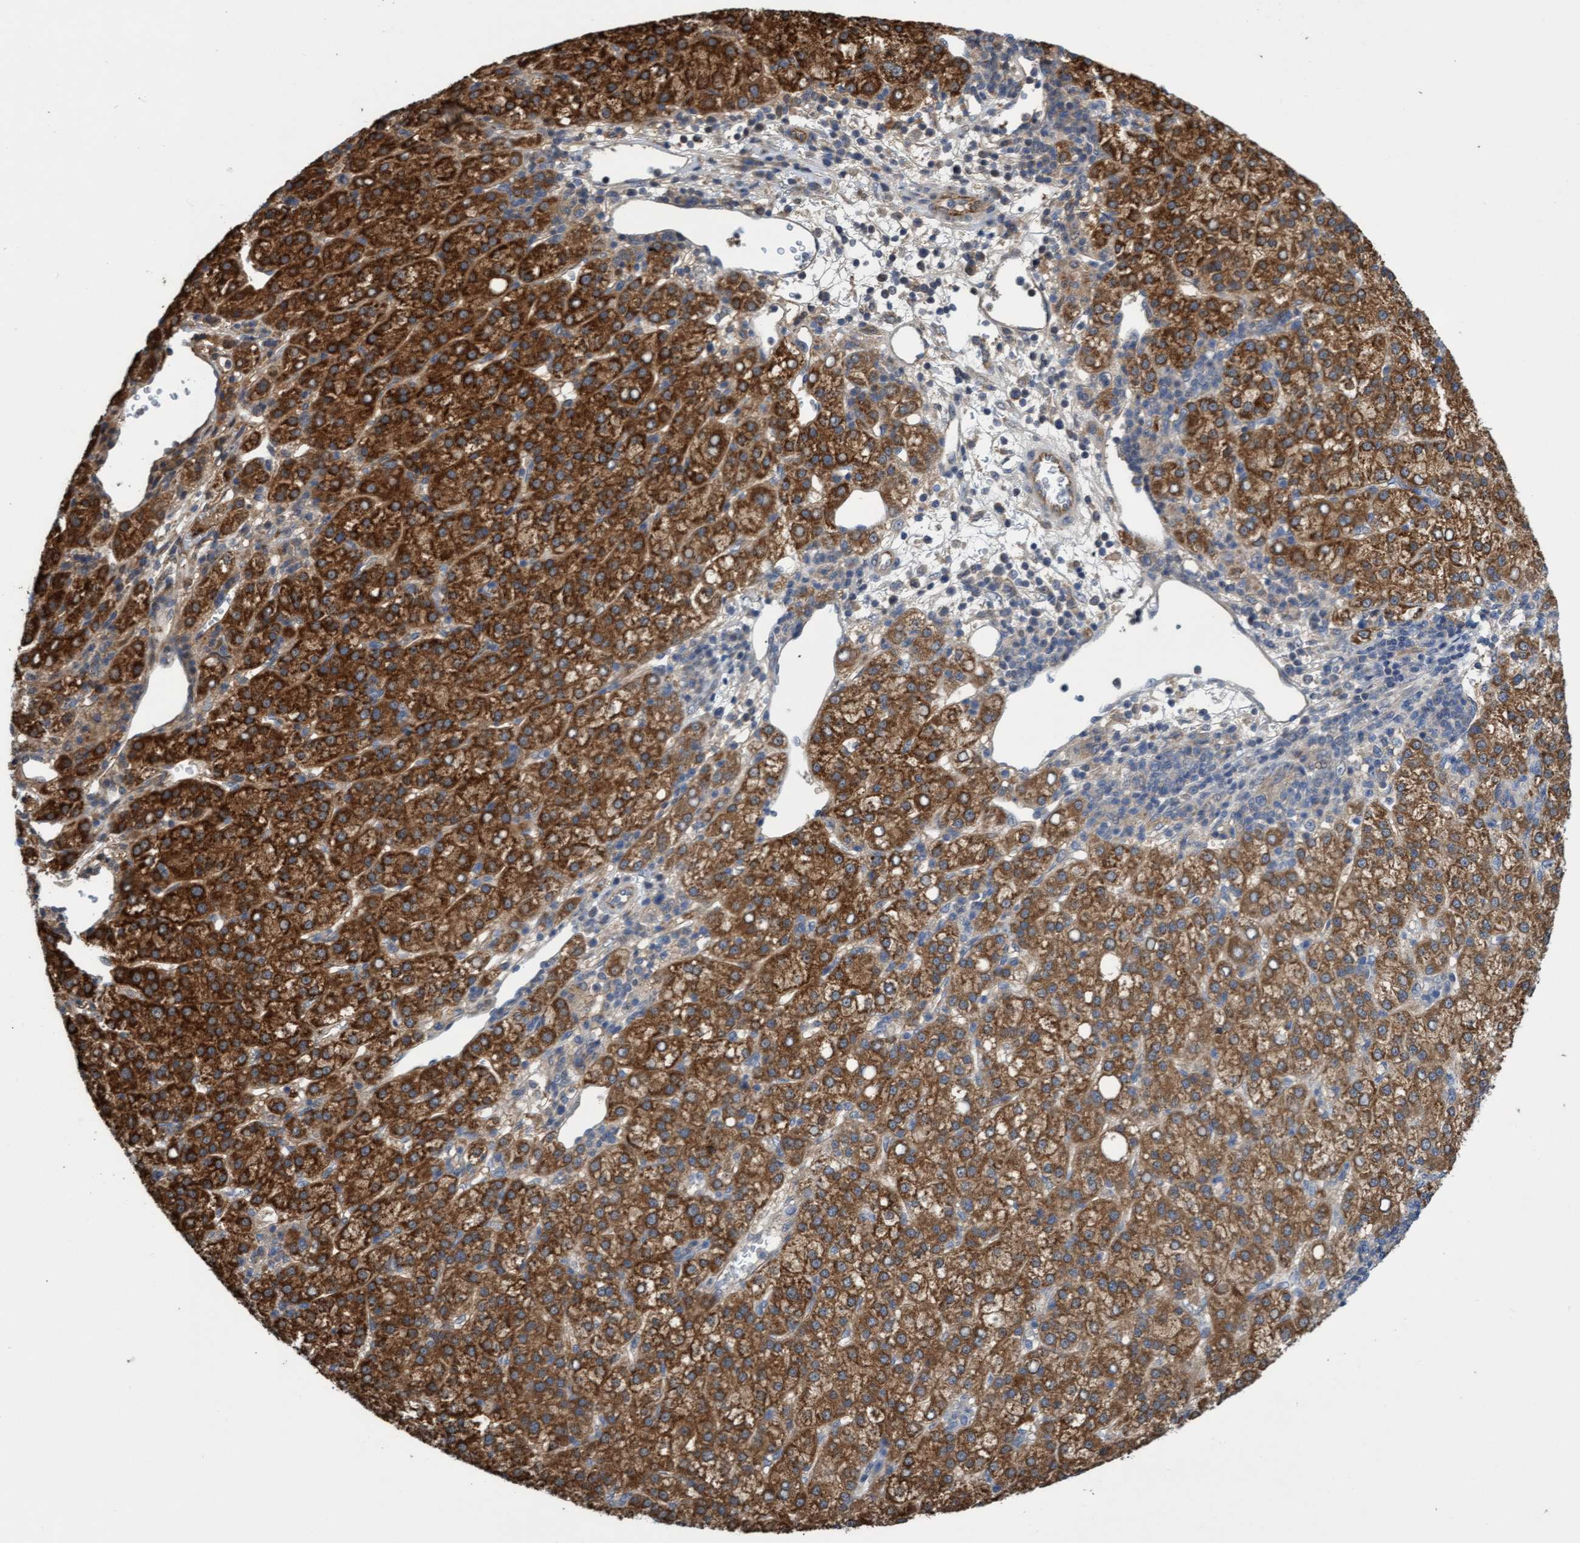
{"staining": {"intensity": "strong", "quantity": ">75%", "location": "cytoplasmic/membranous"}, "tissue": "liver cancer", "cell_type": "Tumor cells", "image_type": "cancer", "snomed": [{"axis": "morphology", "description": "Carcinoma, Hepatocellular, NOS"}, {"axis": "topography", "description": "Liver"}], "caption": "A brown stain labels strong cytoplasmic/membranous expression of a protein in liver cancer (hepatocellular carcinoma) tumor cells. The protein is shown in brown color, while the nuclei are stained blue.", "gene": "ITFG1", "patient": {"sex": "female", "age": 58}}